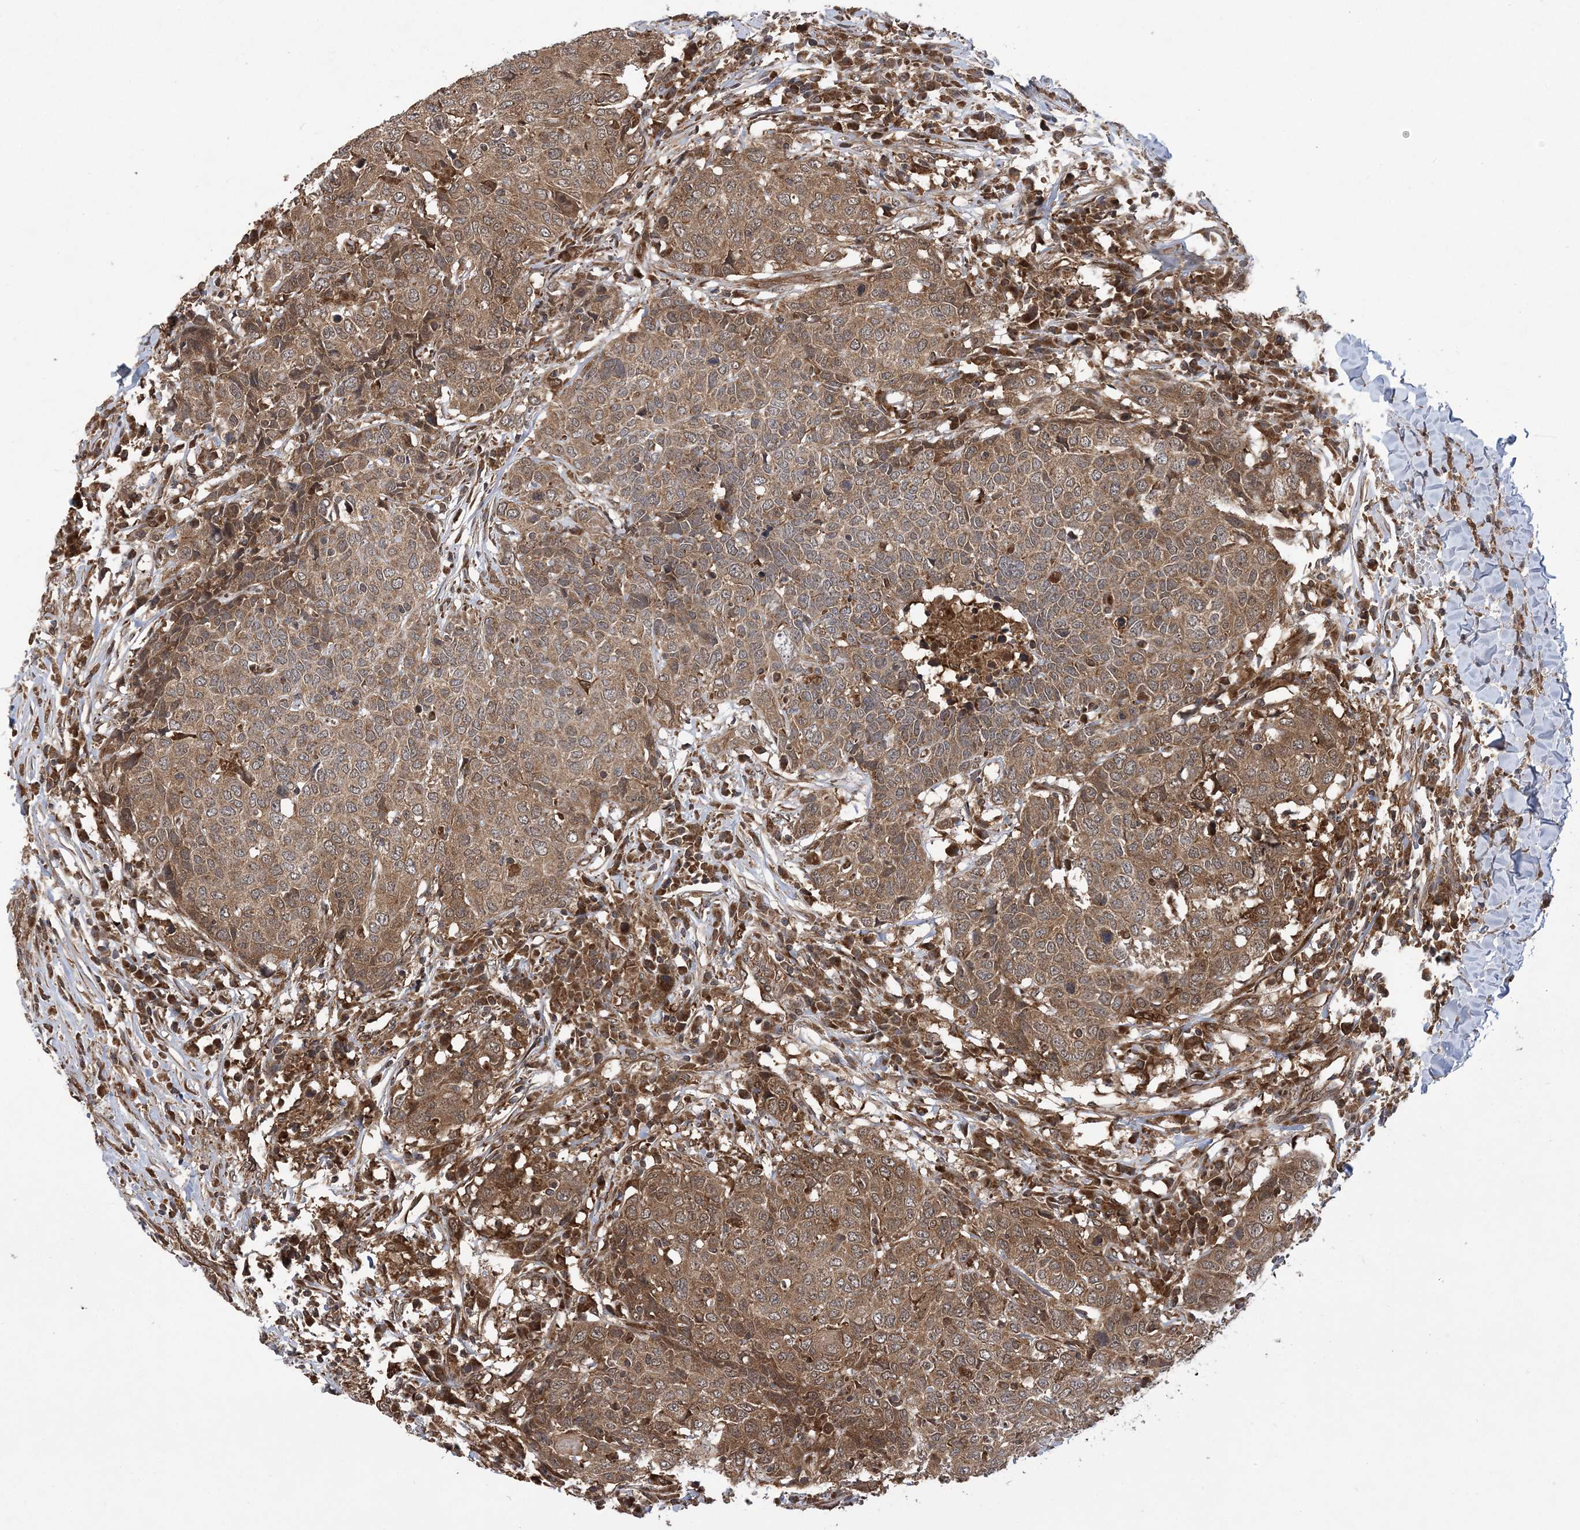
{"staining": {"intensity": "moderate", "quantity": ">75%", "location": "cytoplasmic/membranous"}, "tissue": "head and neck cancer", "cell_type": "Tumor cells", "image_type": "cancer", "snomed": [{"axis": "morphology", "description": "Squamous cell carcinoma, NOS"}, {"axis": "topography", "description": "Head-Neck"}], "caption": "The image displays immunohistochemical staining of head and neck cancer (squamous cell carcinoma). There is moderate cytoplasmic/membranous expression is identified in approximately >75% of tumor cells.", "gene": "ATG3", "patient": {"sex": "male", "age": 66}}